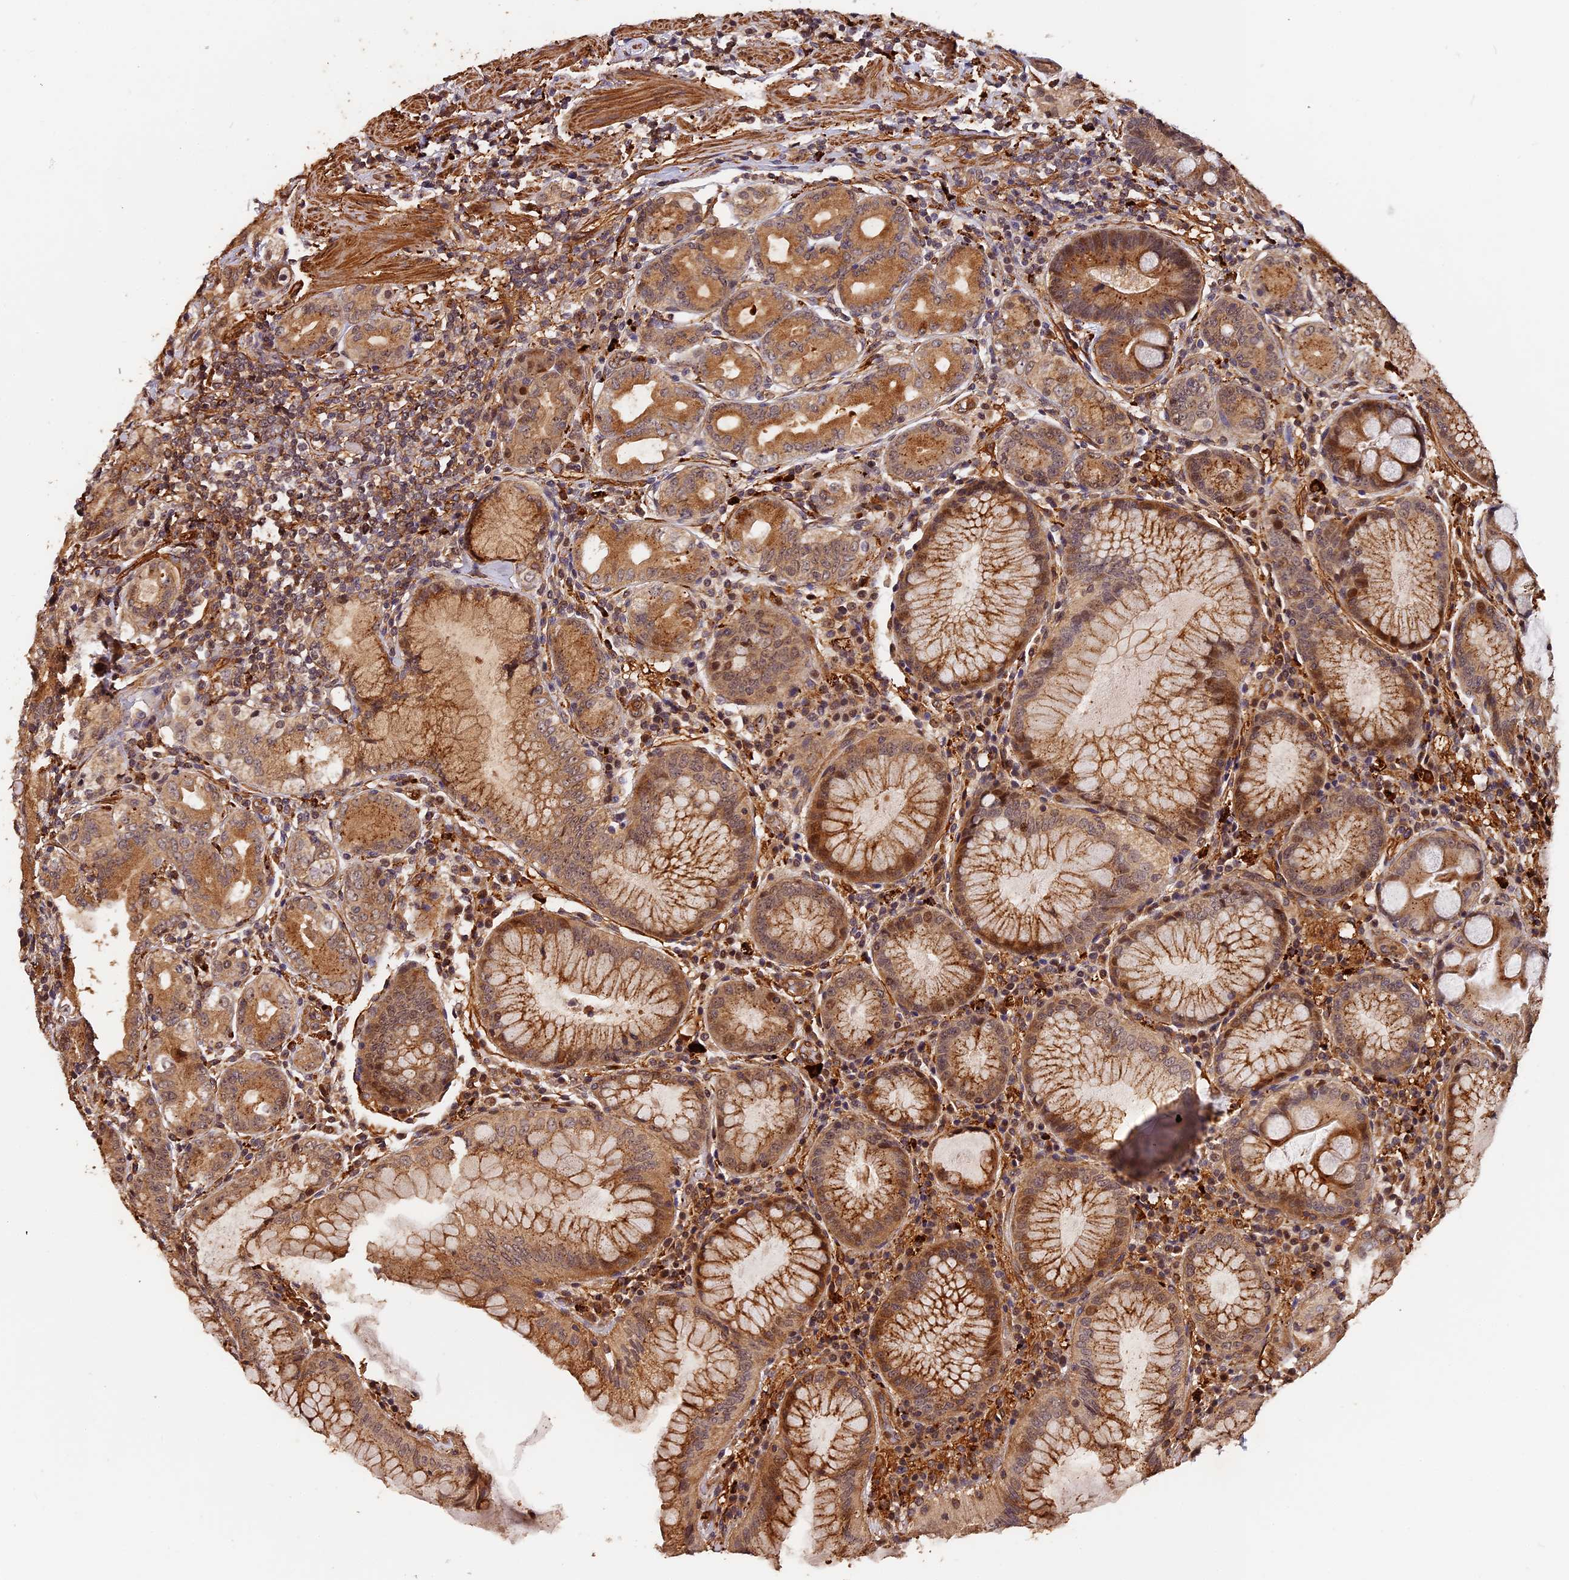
{"staining": {"intensity": "moderate", "quantity": ">75%", "location": "cytoplasmic/membranous,nuclear"}, "tissue": "stomach", "cell_type": "Glandular cells", "image_type": "normal", "snomed": [{"axis": "morphology", "description": "Normal tissue, NOS"}, {"axis": "topography", "description": "Stomach, upper"}, {"axis": "topography", "description": "Stomach, lower"}], "caption": "IHC (DAB (3,3'-diaminobenzidine)) staining of normal stomach demonstrates moderate cytoplasmic/membranous,nuclear protein positivity in approximately >75% of glandular cells. (IHC, brightfield microscopy, high magnification).", "gene": "MMP15", "patient": {"sex": "female", "age": 76}}